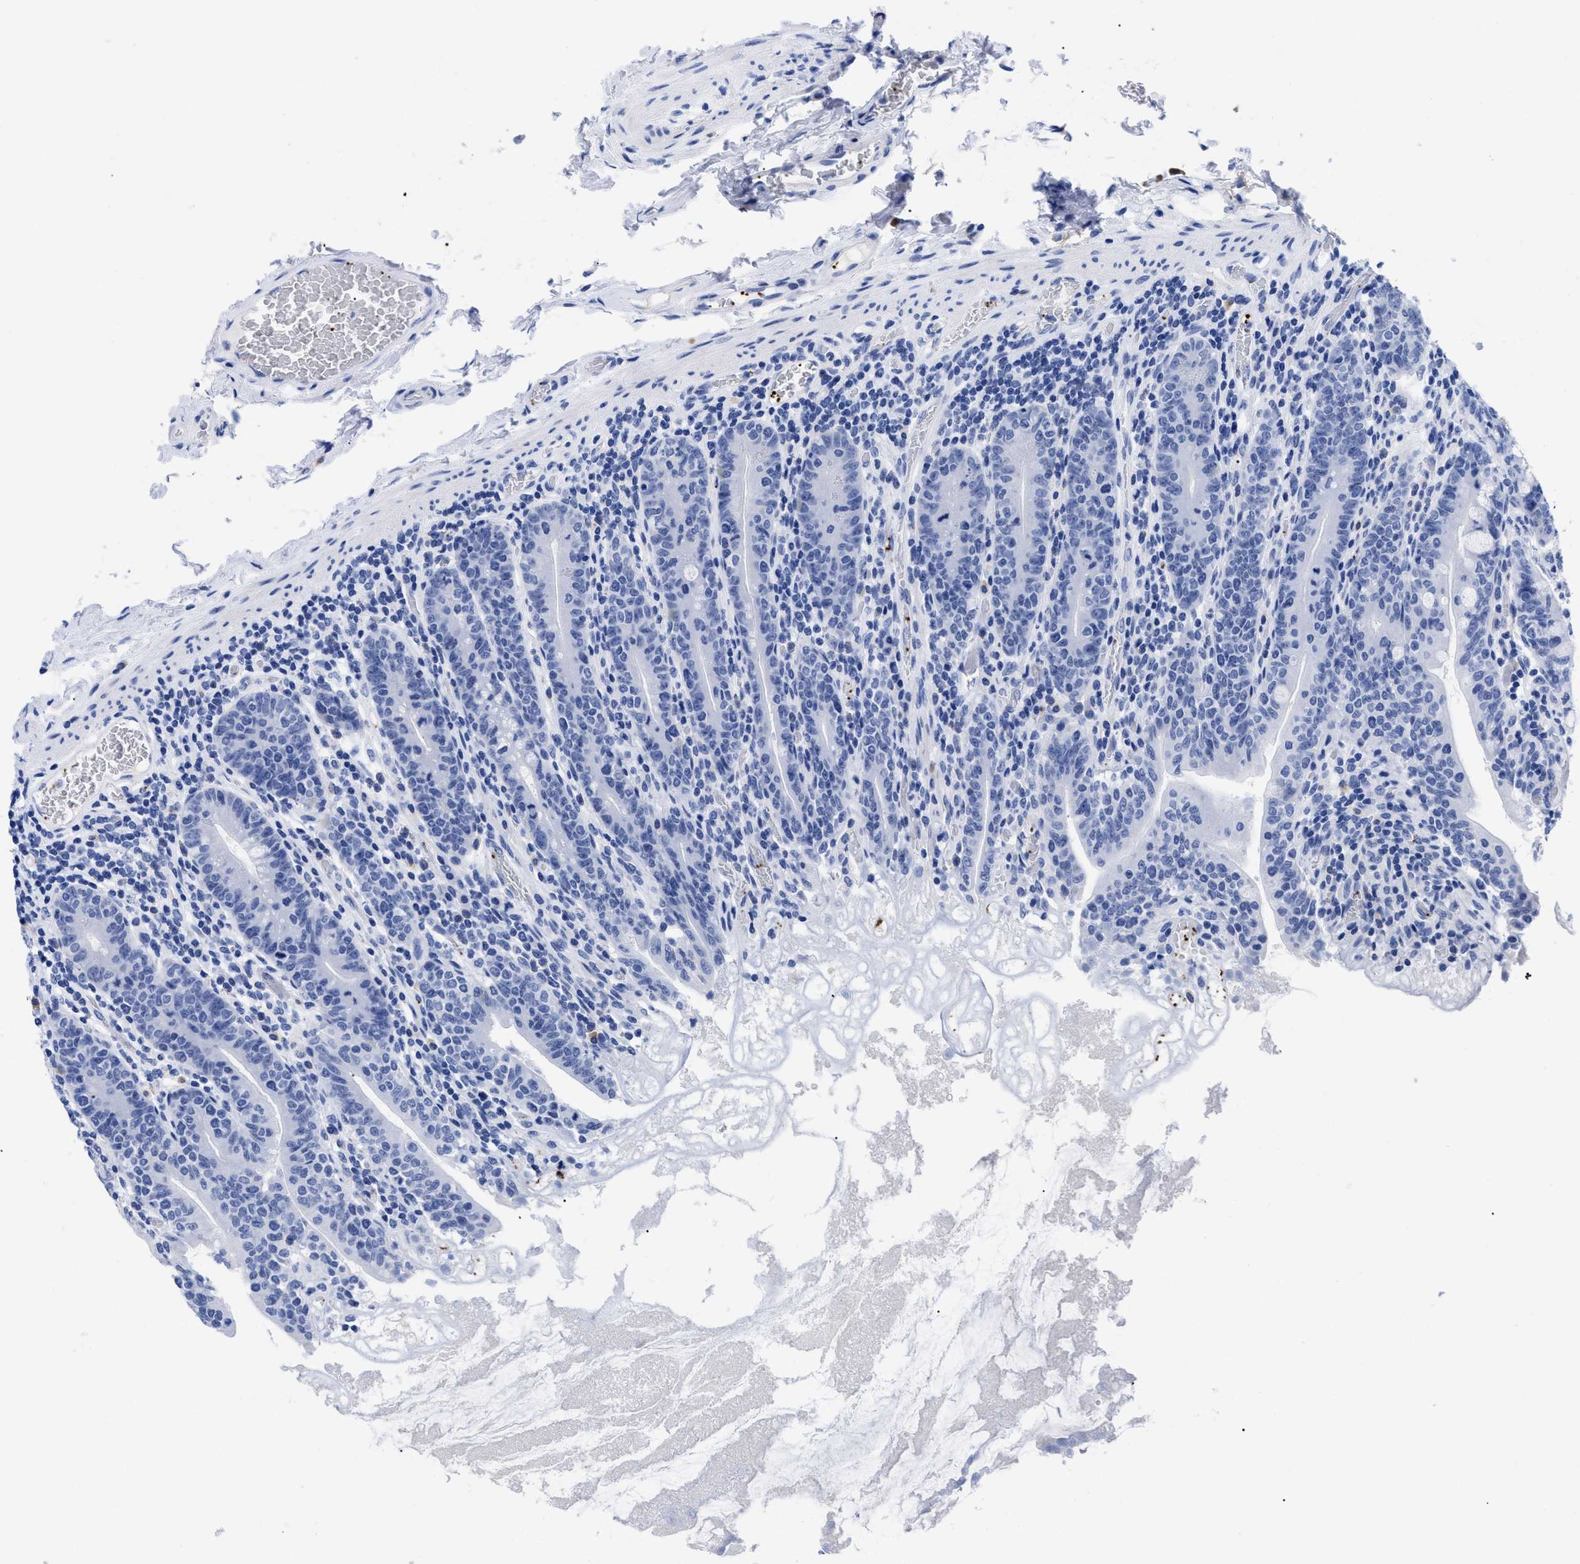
{"staining": {"intensity": "negative", "quantity": "none", "location": "none"}, "tissue": "small intestine", "cell_type": "Glandular cells", "image_type": "normal", "snomed": [{"axis": "morphology", "description": "Normal tissue, NOS"}, {"axis": "topography", "description": "Small intestine"}], "caption": "Immunohistochemistry image of normal human small intestine stained for a protein (brown), which reveals no positivity in glandular cells.", "gene": "TREML1", "patient": {"sex": "female", "age": 56}}